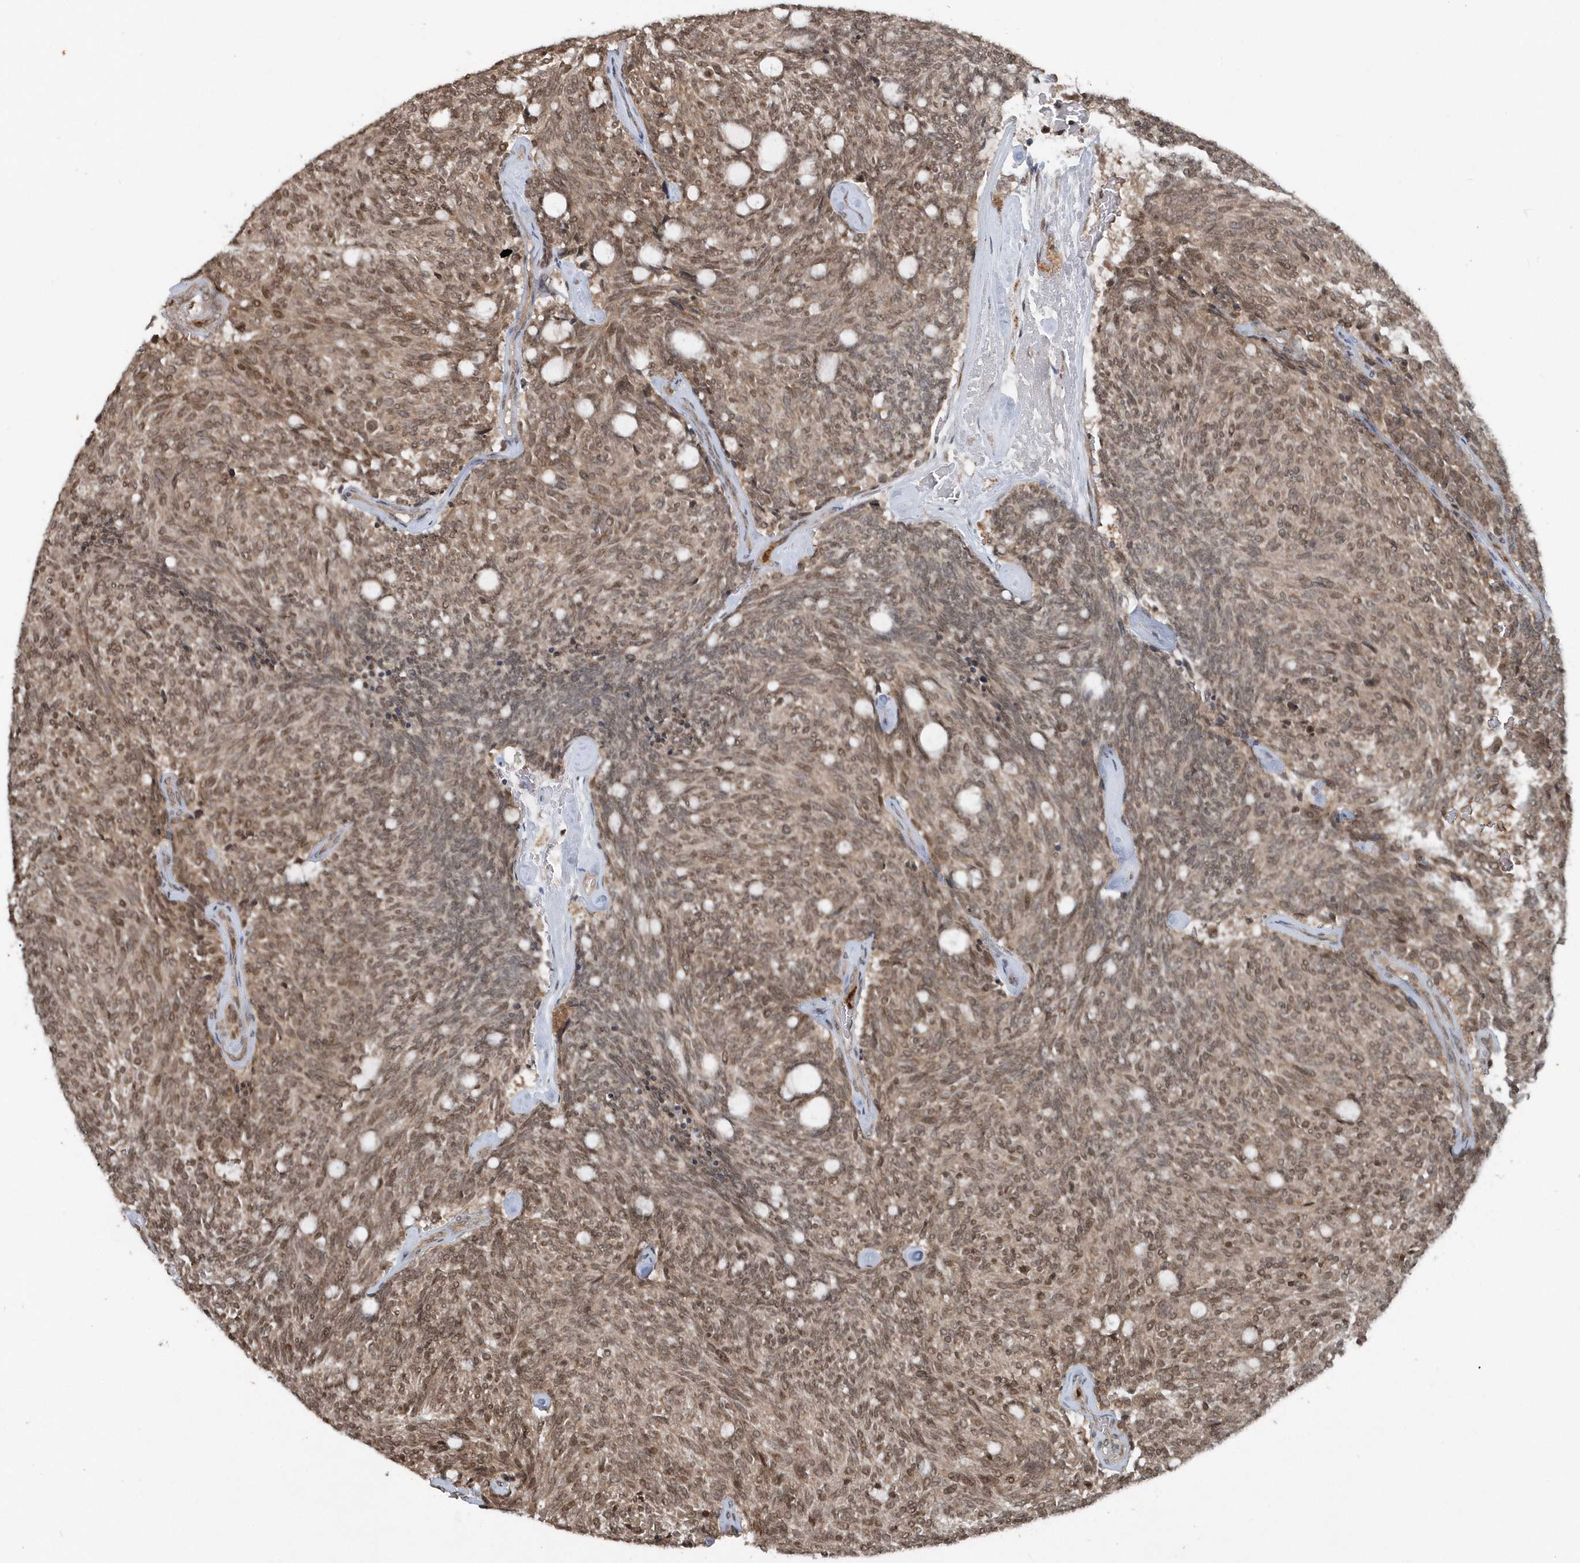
{"staining": {"intensity": "moderate", "quantity": ">75%", "location": "cytoplasmic/membranous,nuclear"}, "tissue": "carcinoid", "cell_type": "Tumor cells", "image_type": "cancer", "snomed": [{"axis": "morphology", "description": "Carcinoid, malignant, NOS"}, {"axis": "topography", "description": "Pancreas"}], "caption": "Immunohistochemistry (DAB (3,3'-diaminobenzidine)) staining of human carcinoid shows moderate cytoplasmic/membranous and nuclear protein staining in approximately >75% of tumor cells.", "gene": "EIF2B1", "patient": {"sex": "female", "age": 54}}